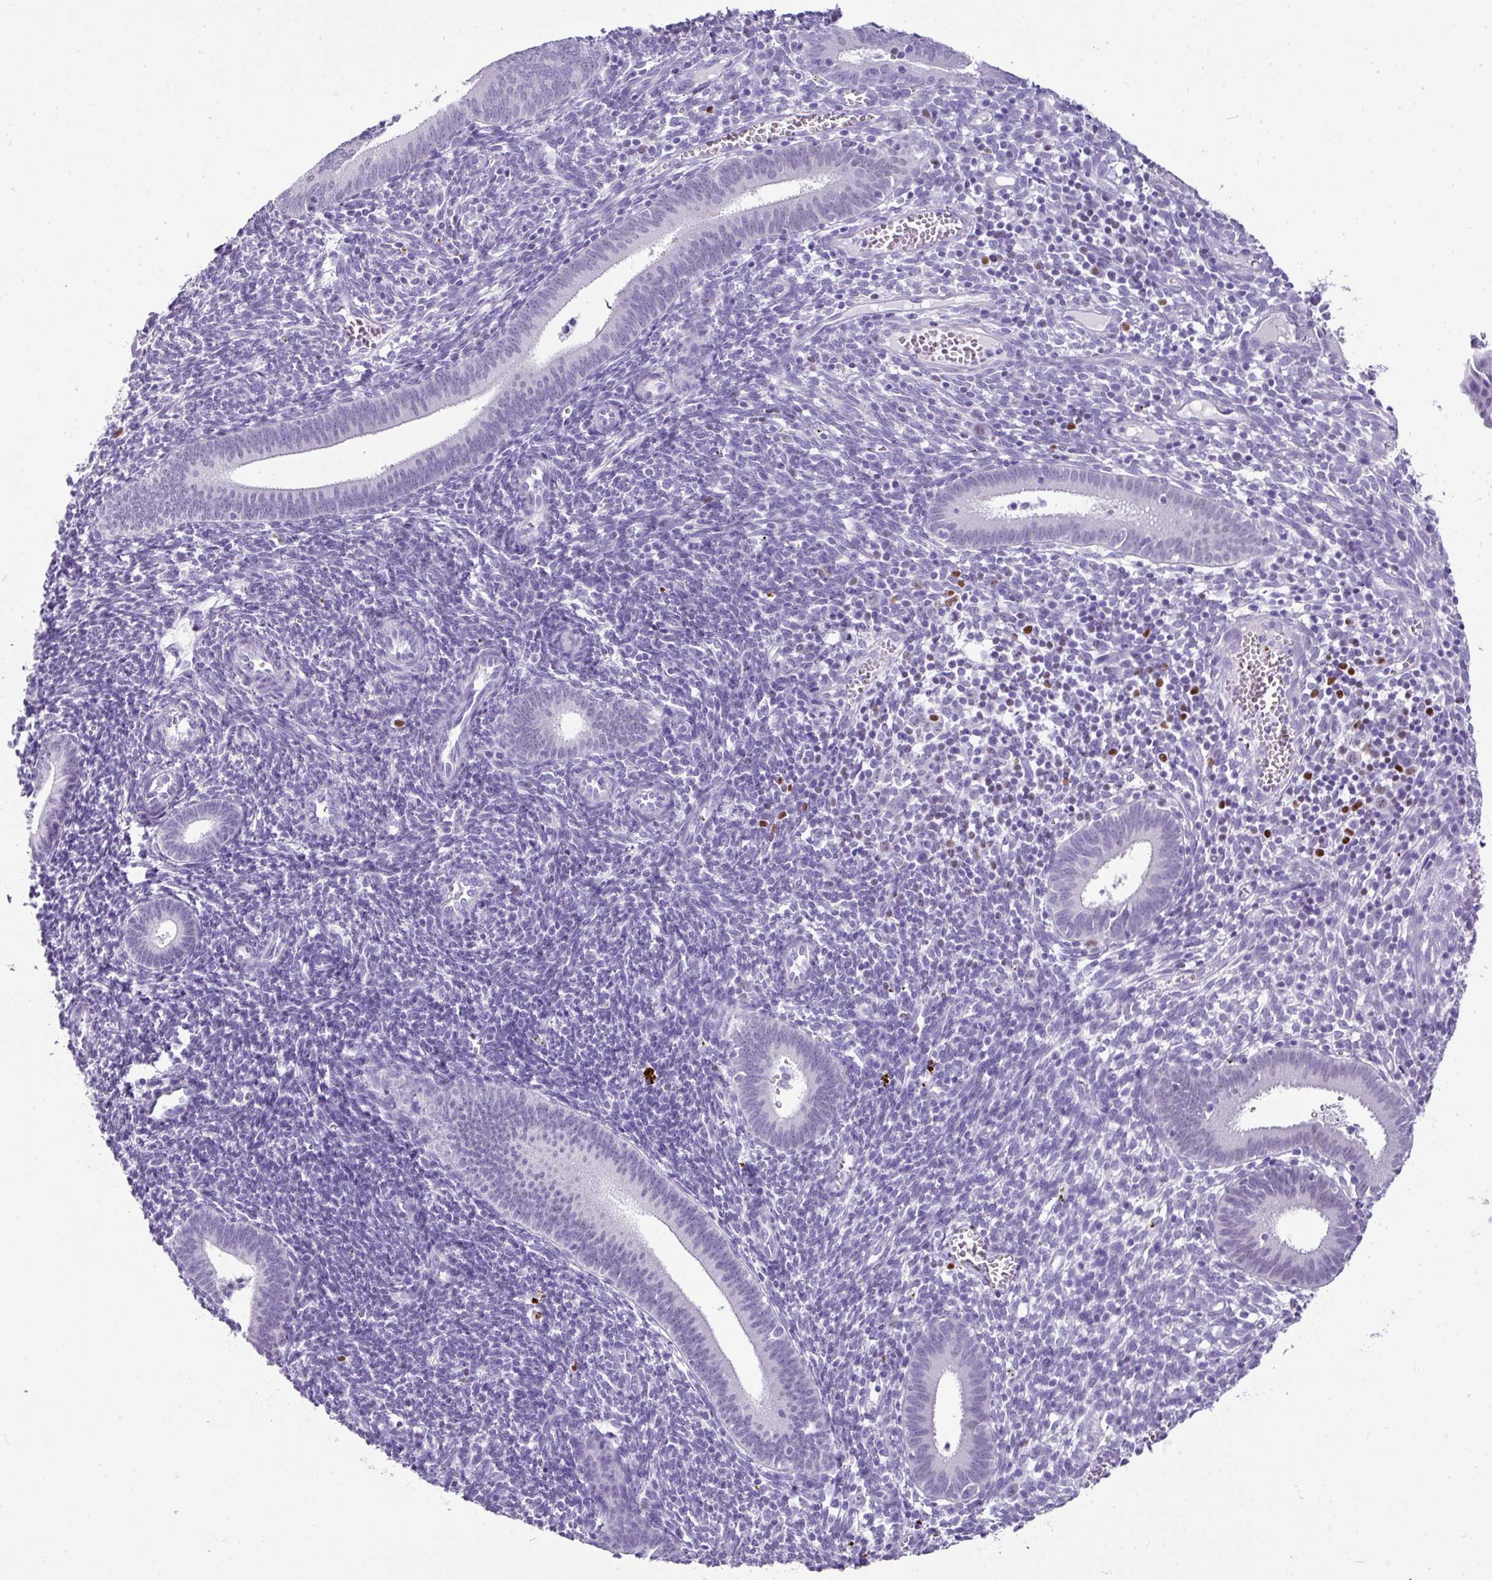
{"staining": {"intensity": "negative", "quantity": "none", "location": "none"}, "tissue": "endometrium", "cell_type": "Cells in endometrial stroma", "image_type": "normal", "snomed": [{"axis": "morphology", "description": "Normal tissue, NOS"}, {"axis": "topography", "description": "Endometrium"}], "caption": "This micrograph is of normal endometrium stained with IHC to label a protein in brown with the nuclei are counter-stained blue. There is no positivity in cells in endometrial stroma.", "gene": "BCL11A", "patient": {"sex": "female", "age": 41}}